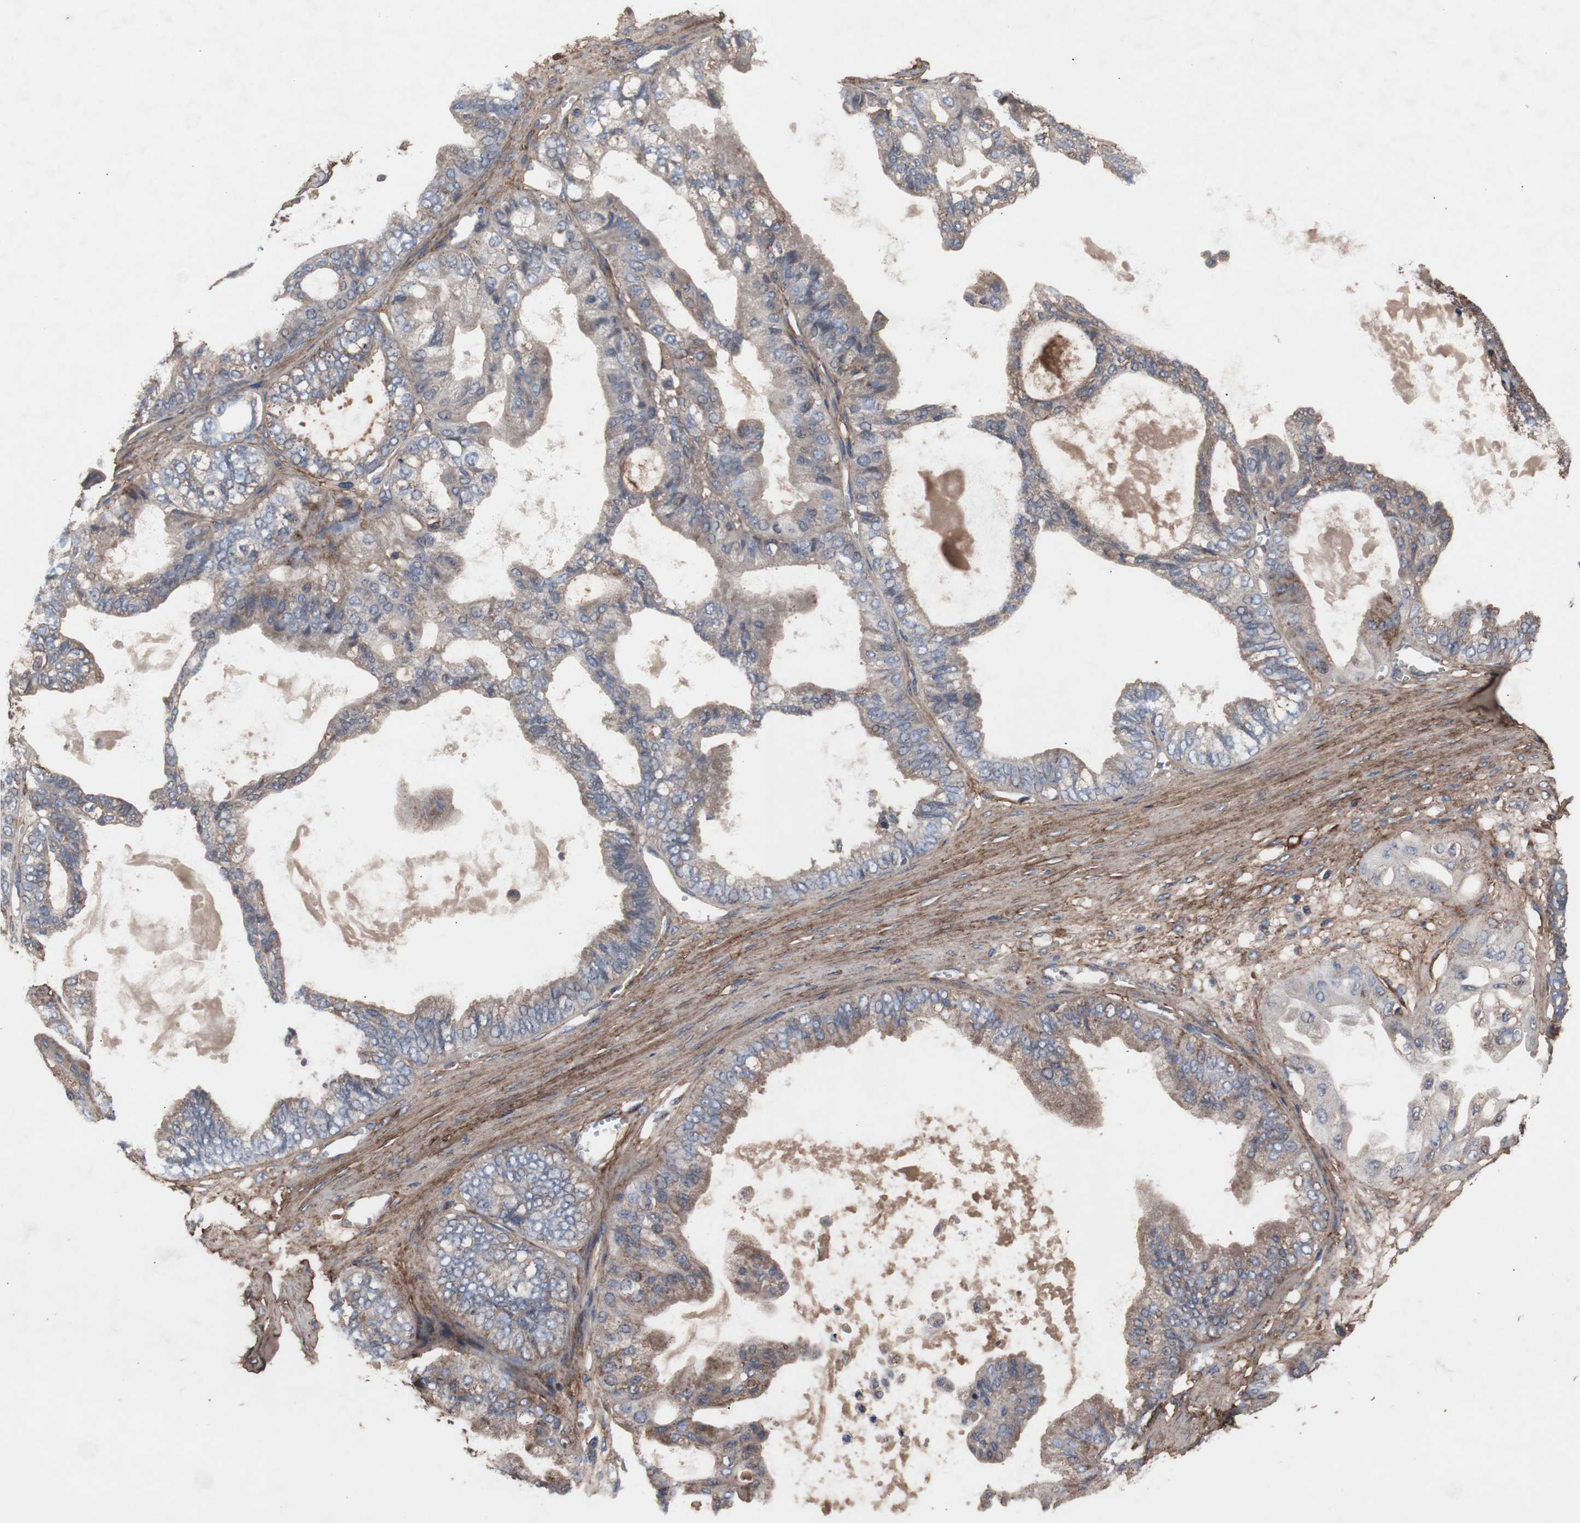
{"staining": {"intensity": "weak", "quantity": "25%-75%", "location": "cytoplasmic/membranous"}, "tissue": "ovarian cancer", "cell_type": "Tumor cells", "image_type": "cancer", "snomed": [{"axis": "morphology", "description": "Carcinoma, NOS"}, {"axis": "morphology", "description": "Carcinoma, endometroid"}, {"axis": "topography", "description": "Ovary"}], "caption": "The photomicrograph shows immunohistochemical staining of ovarian cancer (endometroid carcinoma). There is weak cytoplasmic/membranous expression is identified in approximately 25%-75% of tumor cells.", "gene": "COL6A2", "patient": {"sex": "female", "age": 50}}